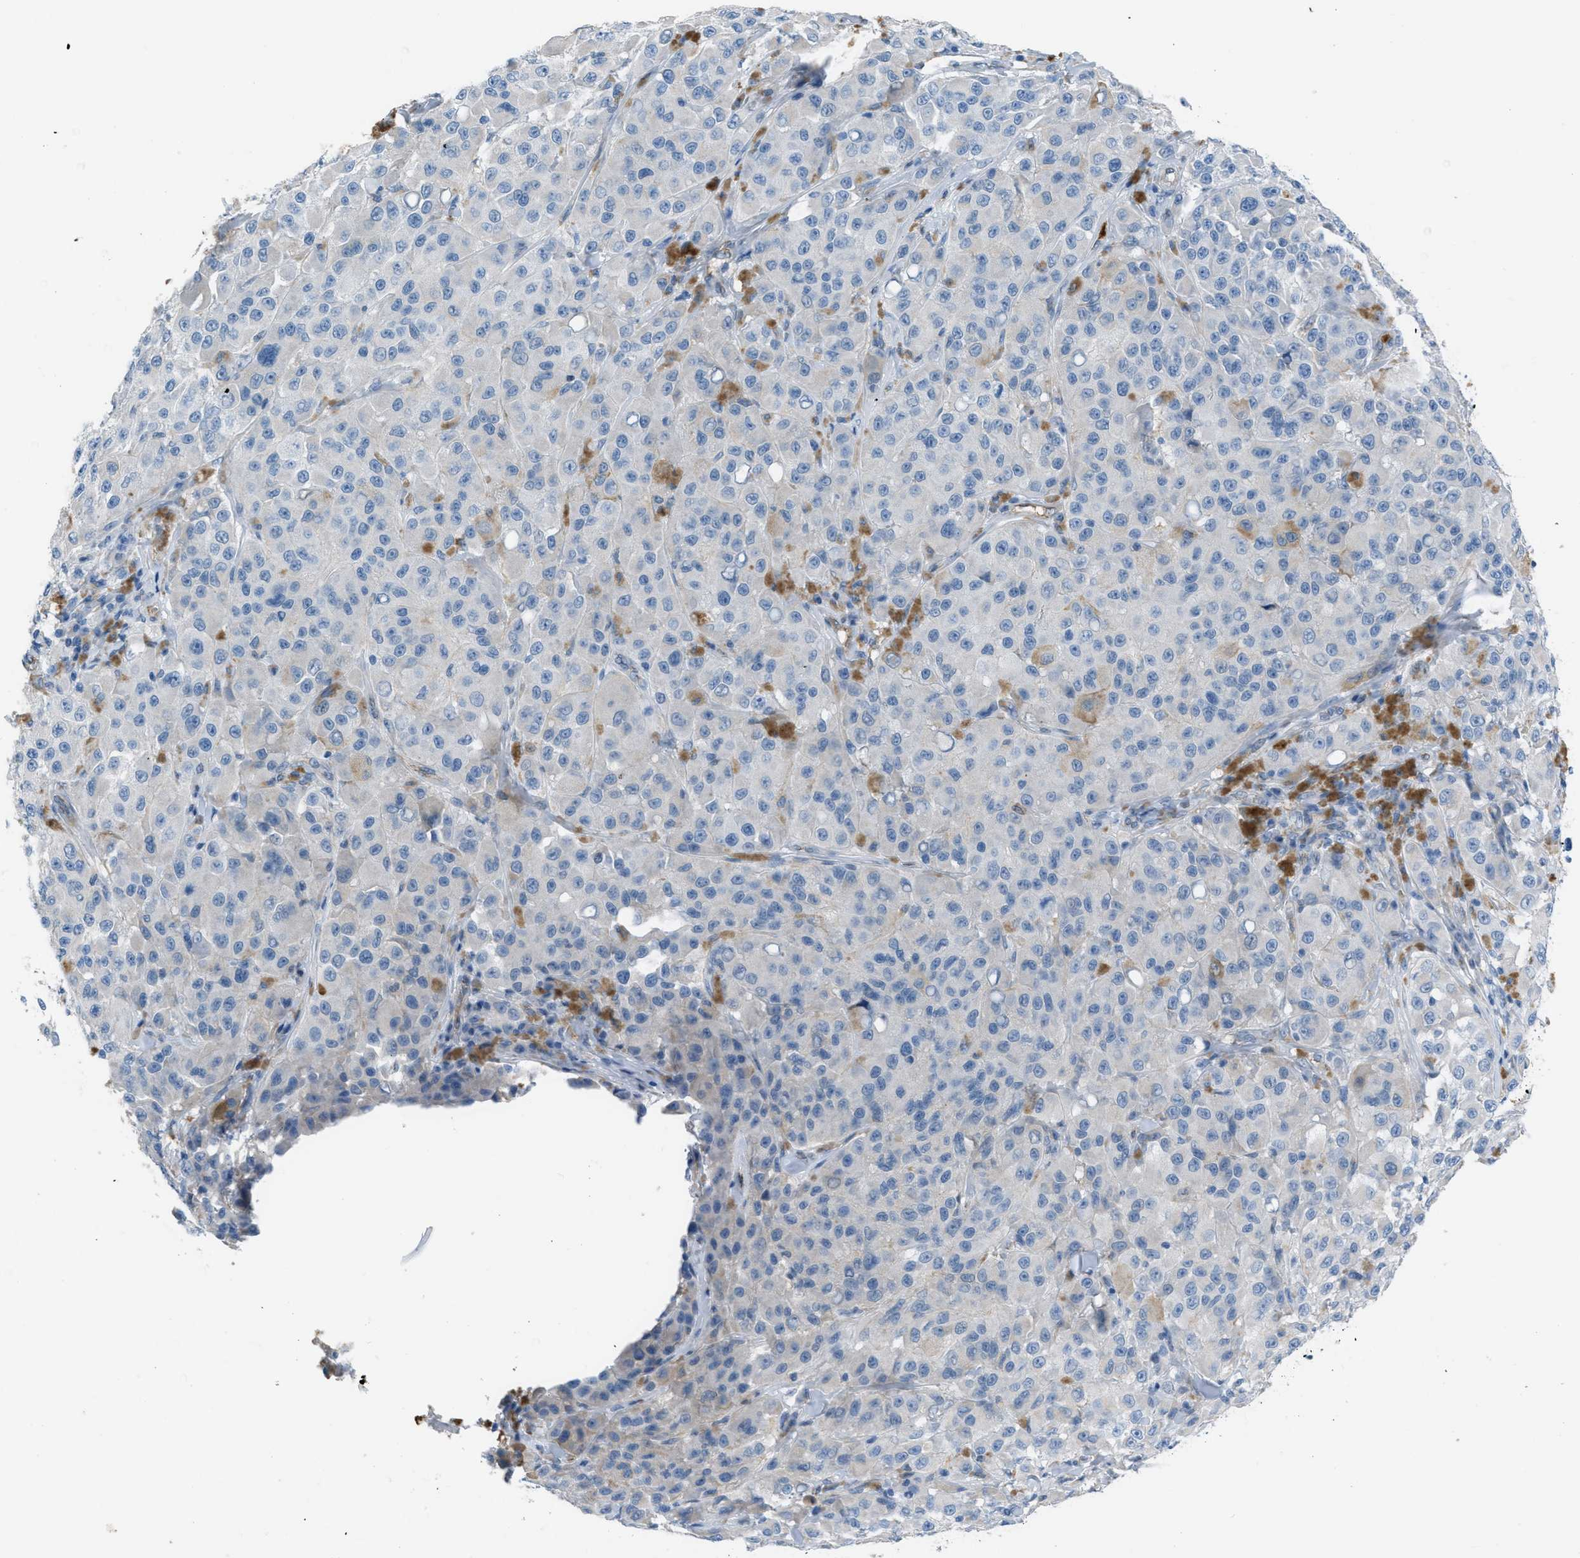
{"staining": {"intensity": "negative", "quantity": "none", "location": "none"}, "tissue": "melanoma", "cell_type": "Tumor cells", "image_type": "cancer", "snomed": [{"axis": "morphology", "description": "Malignant melanoma, NOS"}, {"axis": "topography", "description": "Skin"}], "caption": "Human malignant melanoma stained for a protein using IHC demonstrates no expression in tumor cells.", "gene": "CRB3", "patient": {"sex": "male", "age": 84}}